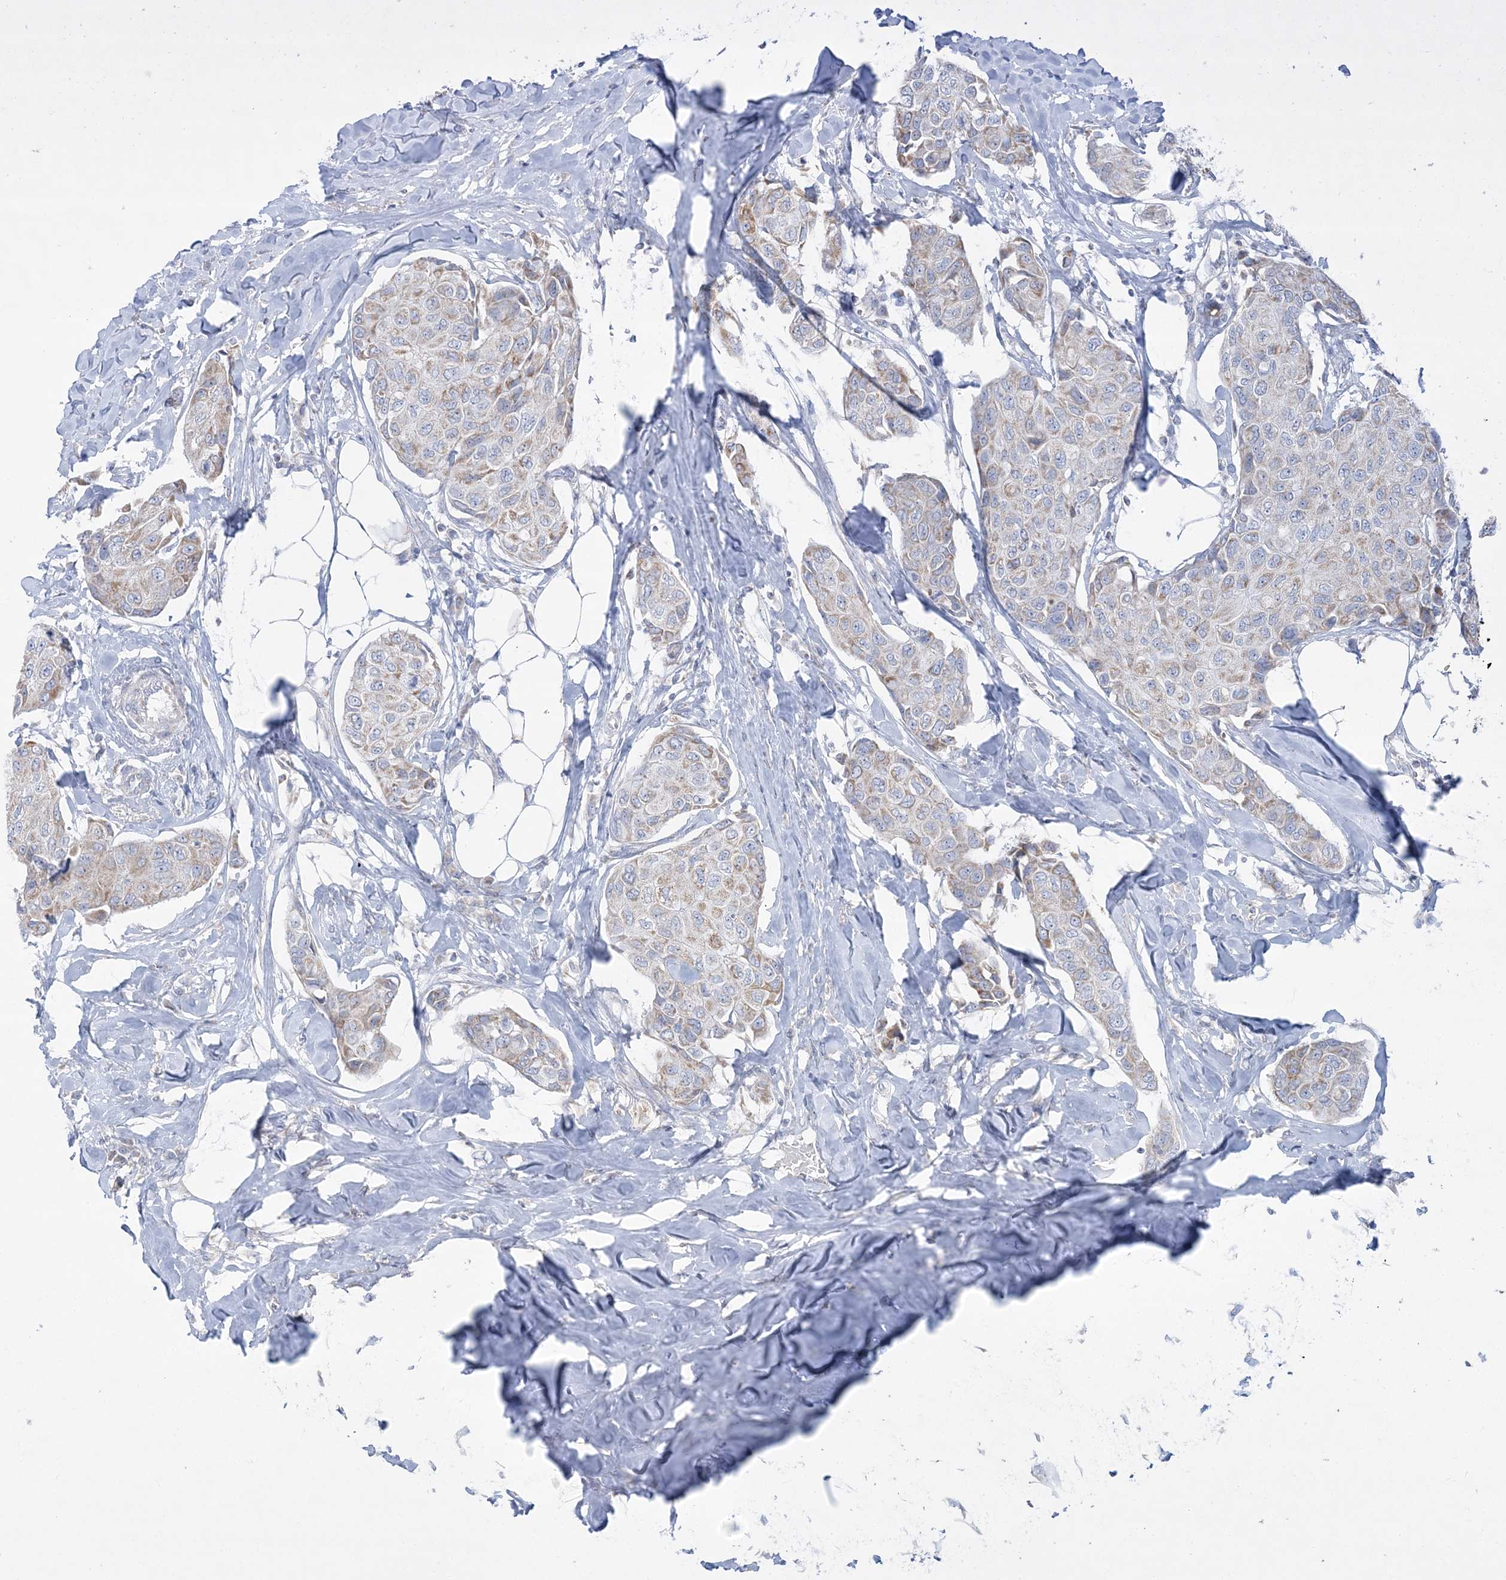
{"staining": {"intensity": "weak", "quantity": "25%-75%", "location": "cytoplasmic/membranous"}, "tissue": "breast cancer", "cell_type": "Tumor cells", "image_type": "cancer", "snomed": [{"axis": "morphology", "description": "Duct carcinoma"}, {"axis": "topography", "description": "Breast"}], "caption": "The immunohistochemical stain highlights weak cytoplasmic/membranous expression in tumor cells of invasive ductal carcinoma (breast) tissue.", "gene": "TBC1D7", "patient": {"sex": "female", "age": 80}}